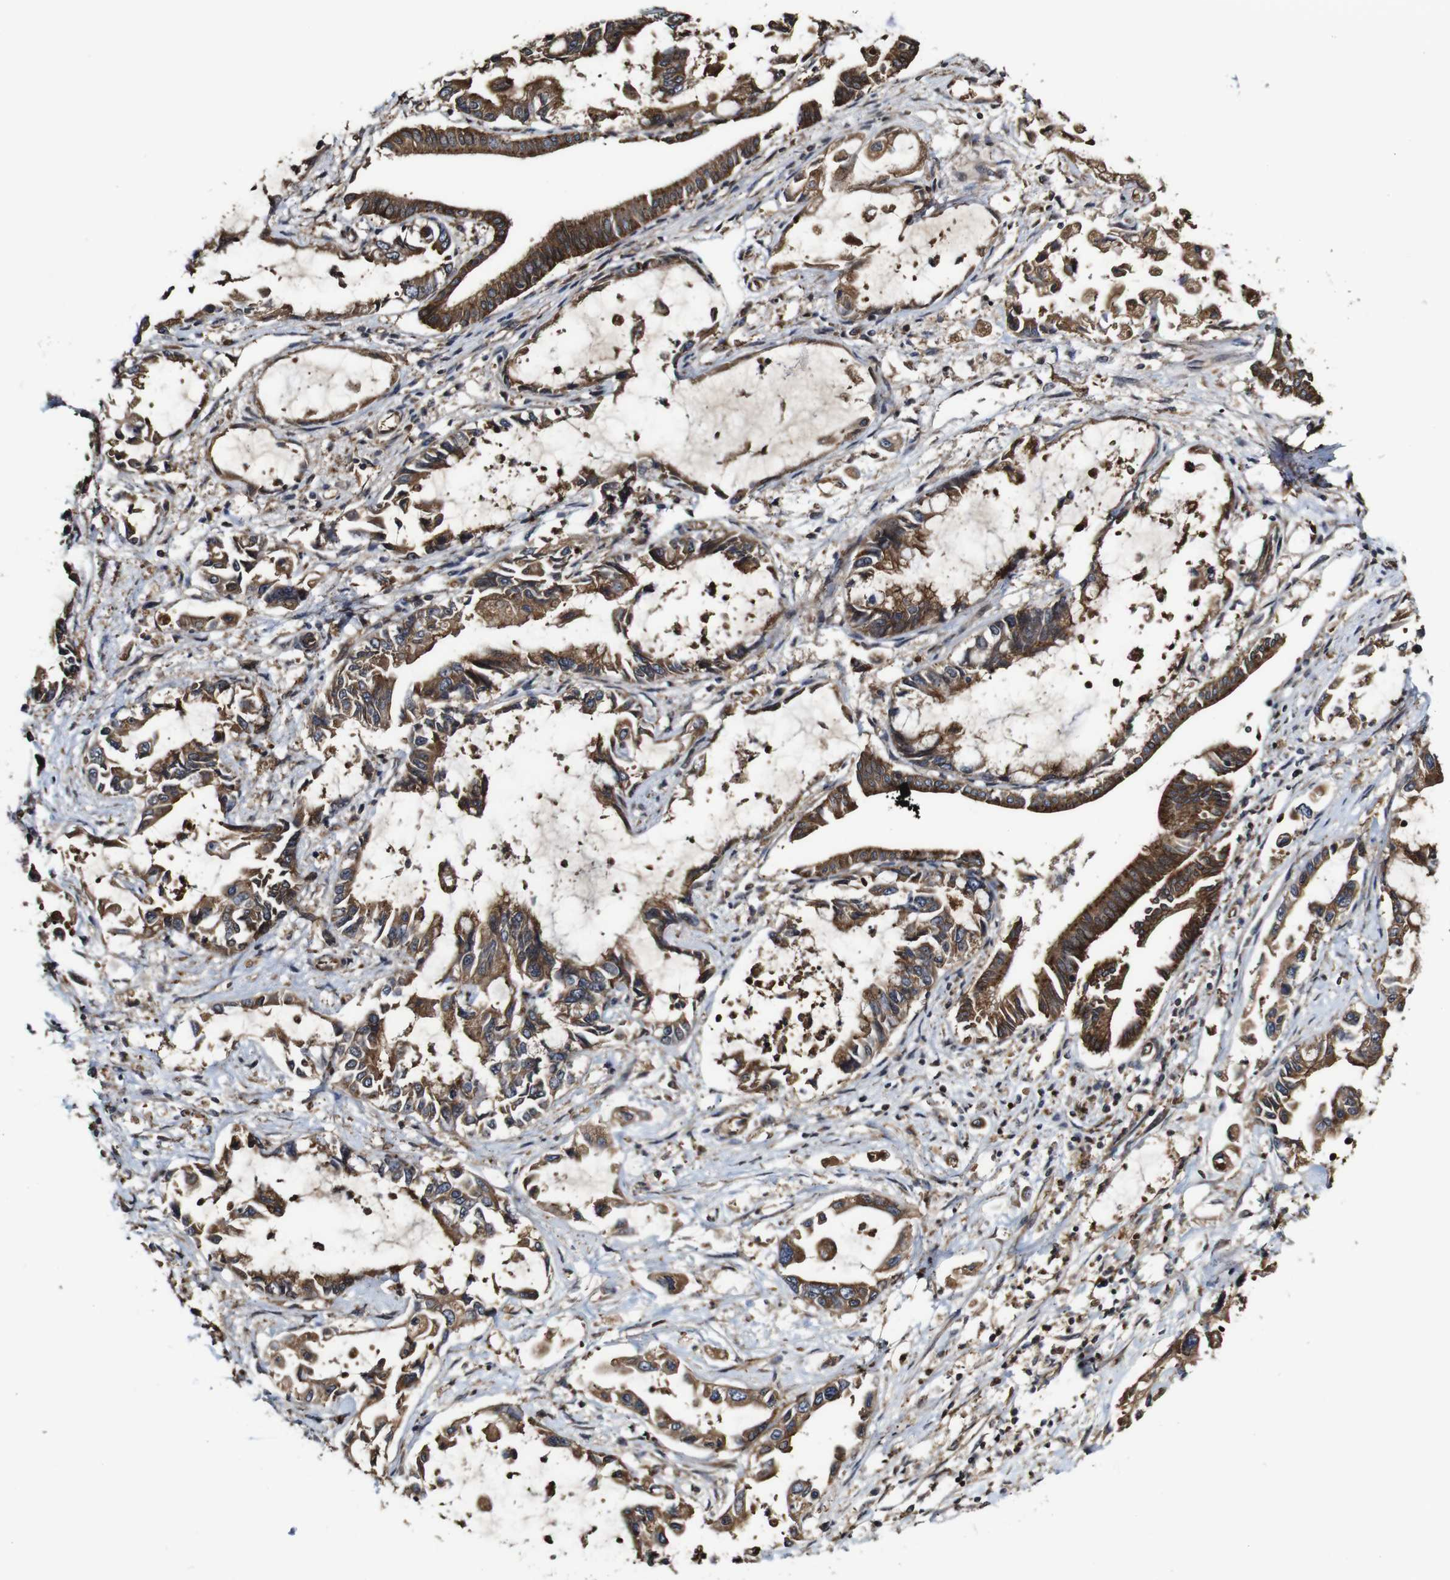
{"staining": {"intensity": "strong", "quantity": ">75%", "location": "cytoplasmic/membranous"}, "tissue": "pancreatic cancer", "cell_type": "Tumor cells", "image_type": "cancer", "snomed": [{"axis": "morphology", "description": "Adenocarcinoma, NOS"}, {"axis": "topography", "description": "Pancreas"}], "caption": "Pancreatic cancer (adenocarcinoma) tissue demonstrates strong cytoplasmic/membranous staining in about >75% of tumor cells, visualized by immunohistochemistry. The staining was performed using DAB (3,3'-diaminobenzidine) to visualize the protein expression in brown, while the nuclei were stained in blue with hematoxylin (Magnification: 20x).", "gene": "TNIK", "patient": {"sex": "male", "age": 56}}